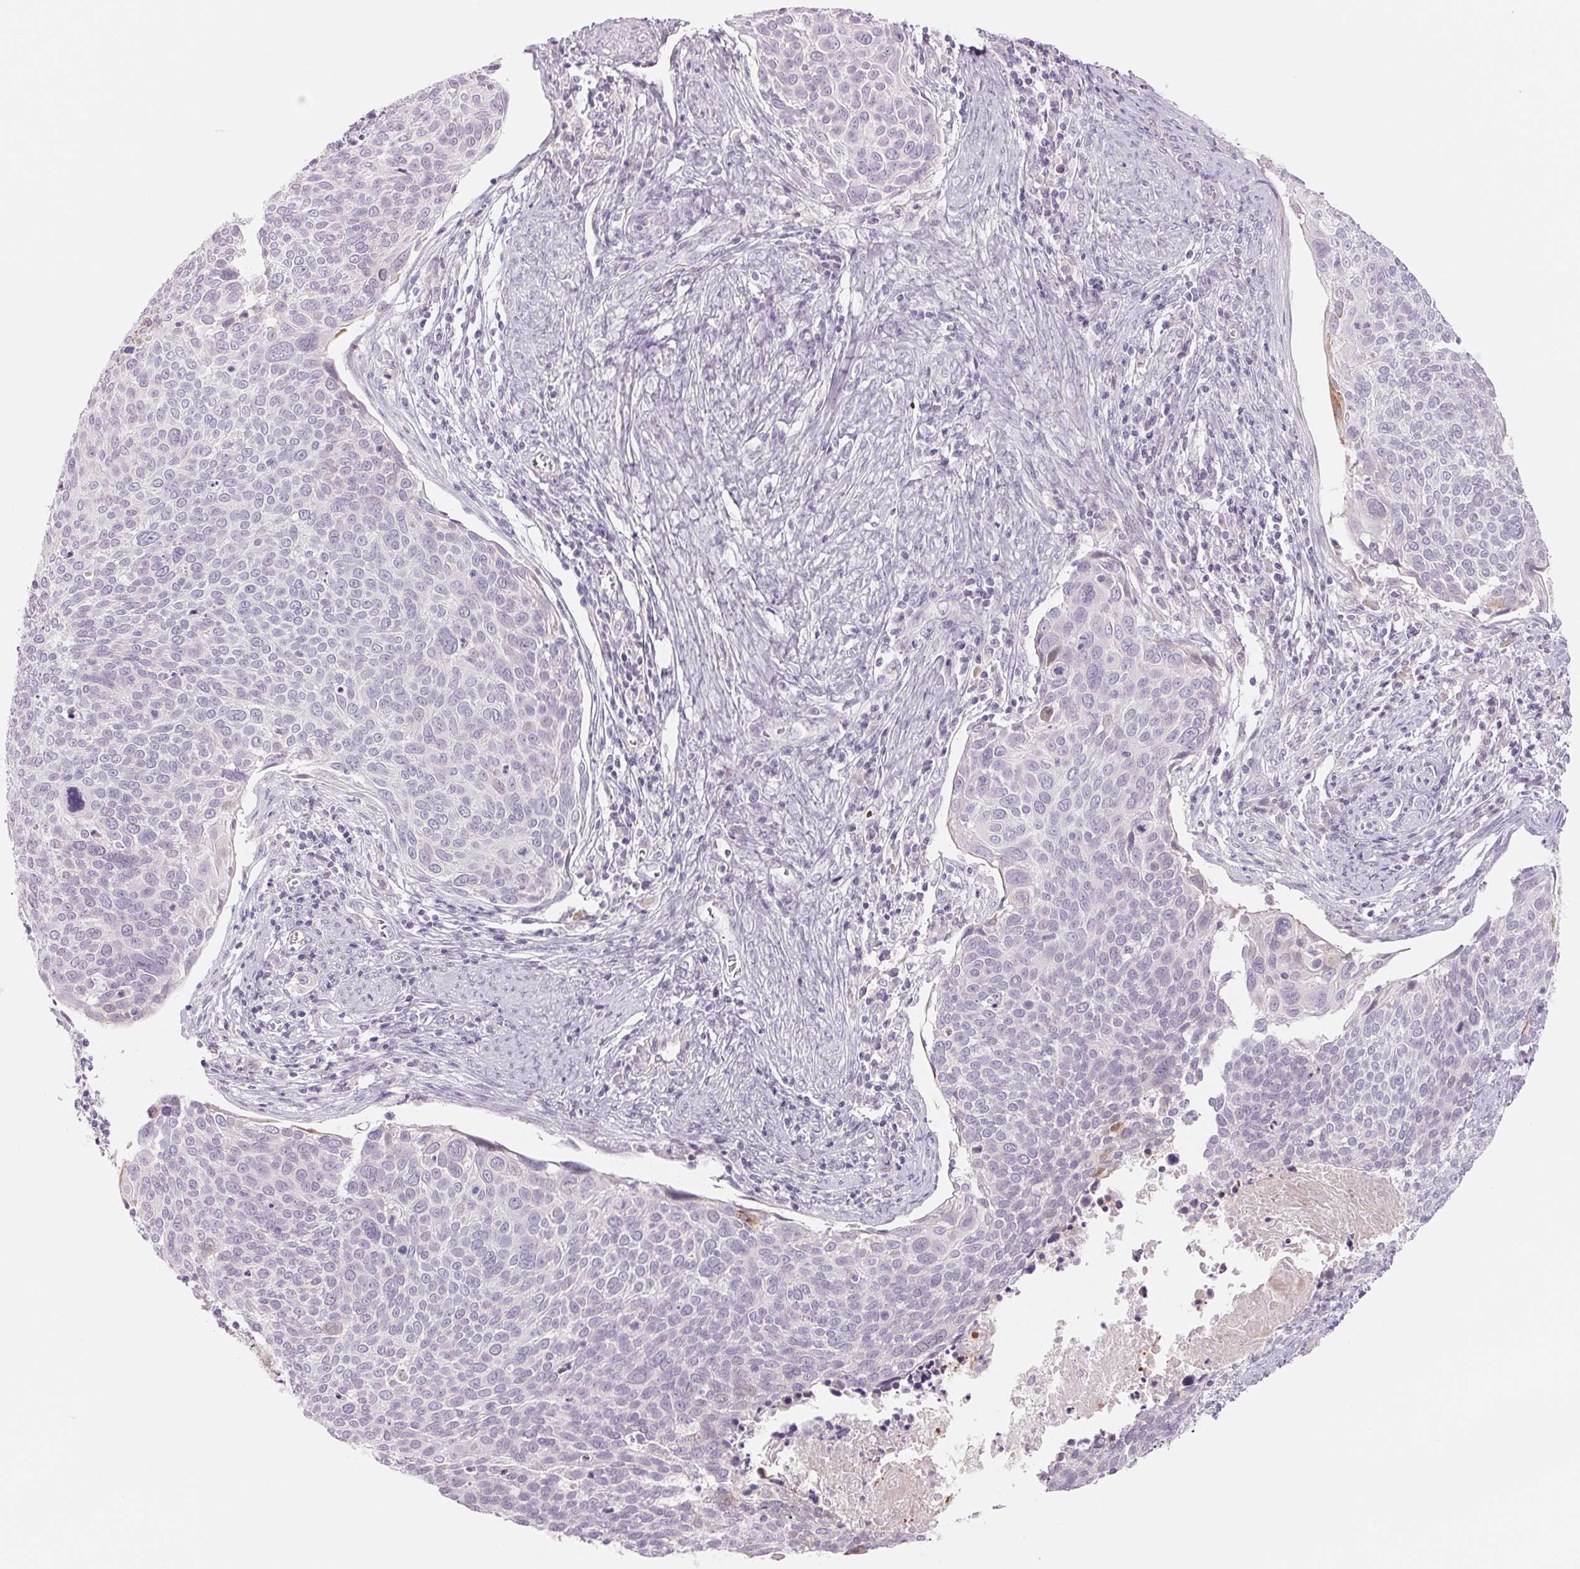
{"staining": {"intensity": "weak", "quantity": "<25%", "location": "nuclear"}, "tissue": "cervical cancer", "cell_type": "Tumor cells", "image_type": "cancer", "snomed": [{"axis": "morphology", "description": "Squamous cell carcinoma, NOS"}, {"axis": "topography", "description": "Cervix"}], "caption": "Immunohistochemistry (IHC) of cervical cancer (squamous cell carcinoma) demonstrates no positivity in tumor cells. (DAB IHC visualized using brightfield microscopy, high magnification).", "gene": "CCDC168", "patient": {"sex": "female", "age": 39}}